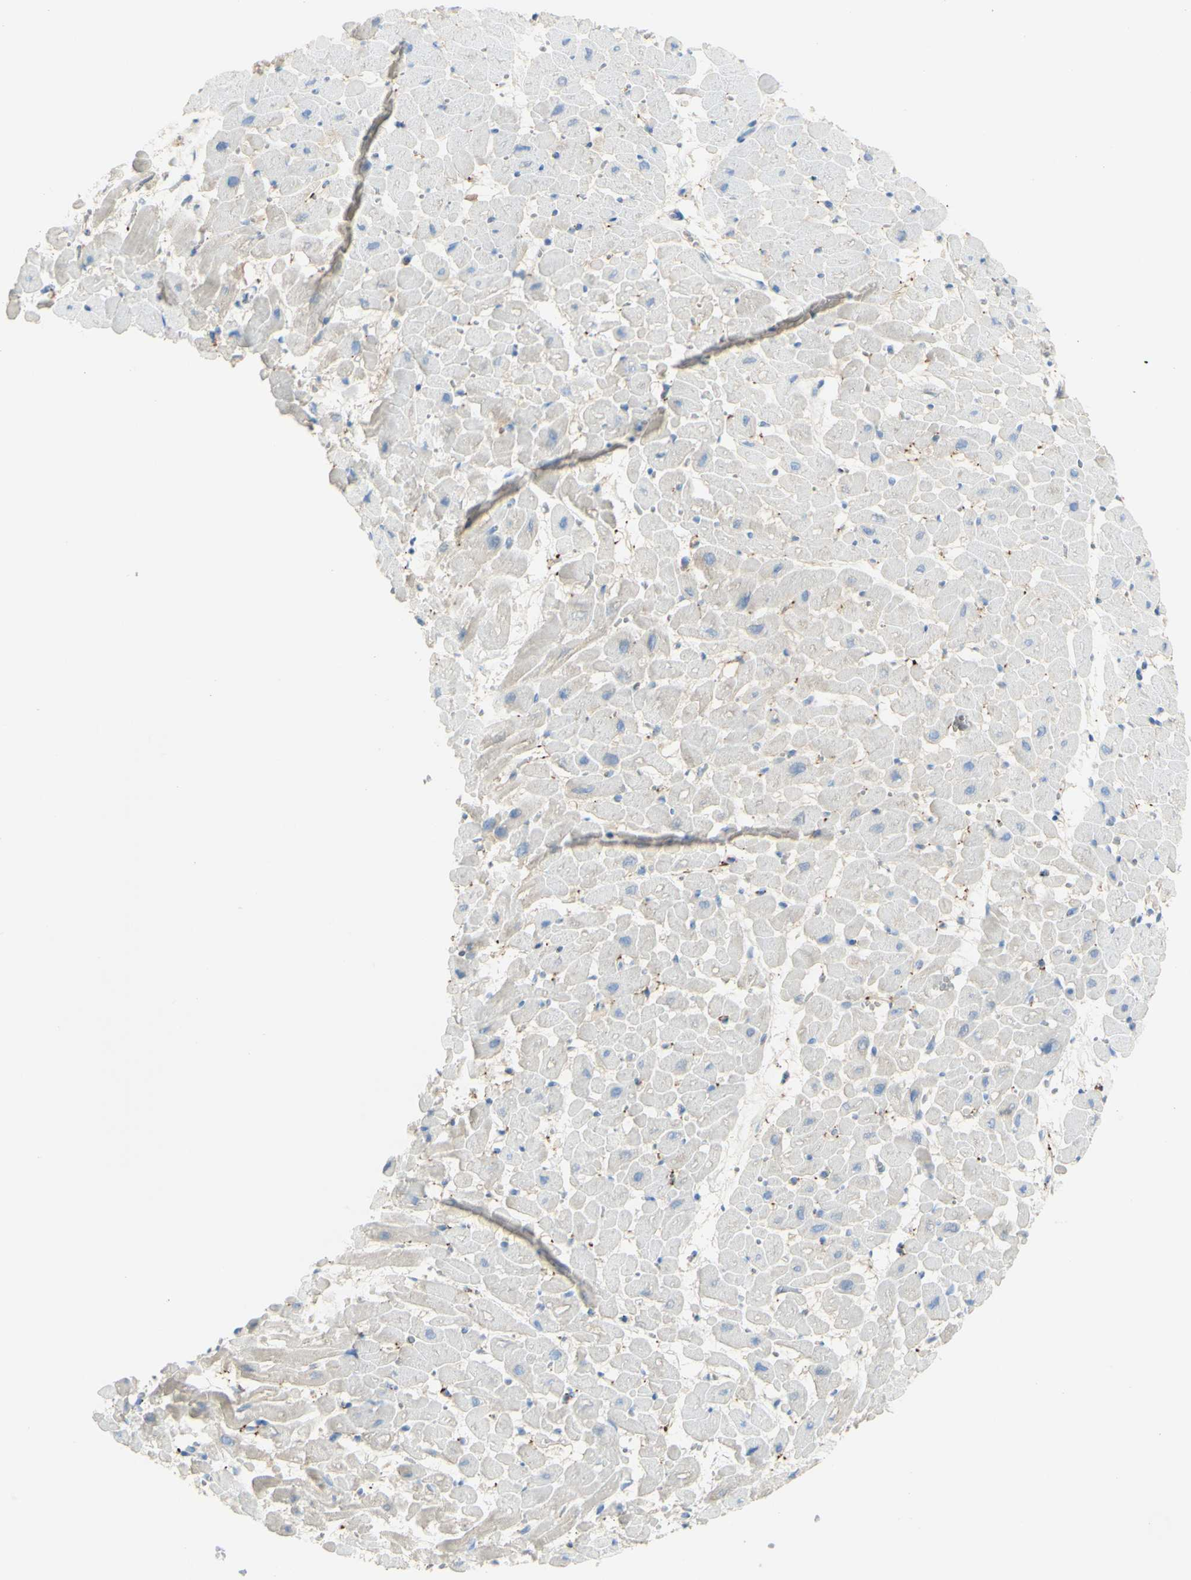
{"staining": {"intensity": "negative", "quantity": "none", "location": "none"}, "tissue": "heart muscle", "cell_type": "Cardiomyocytes", "image_type": "normal", "snomed": [{"axis": "morphology", "description": "Normal tissue, NOS"}, {"axis": "topography", "description": "Heart"}], "caption": "DAB immunohistochemical staining of normal heart muscle displays no significant expression in cardiomyocytes. (DAB IHC visualized using brightfield microscopy, high magnification).", "gene": "TSPAN1", "patient": {"sex": "male", "age": 45}}